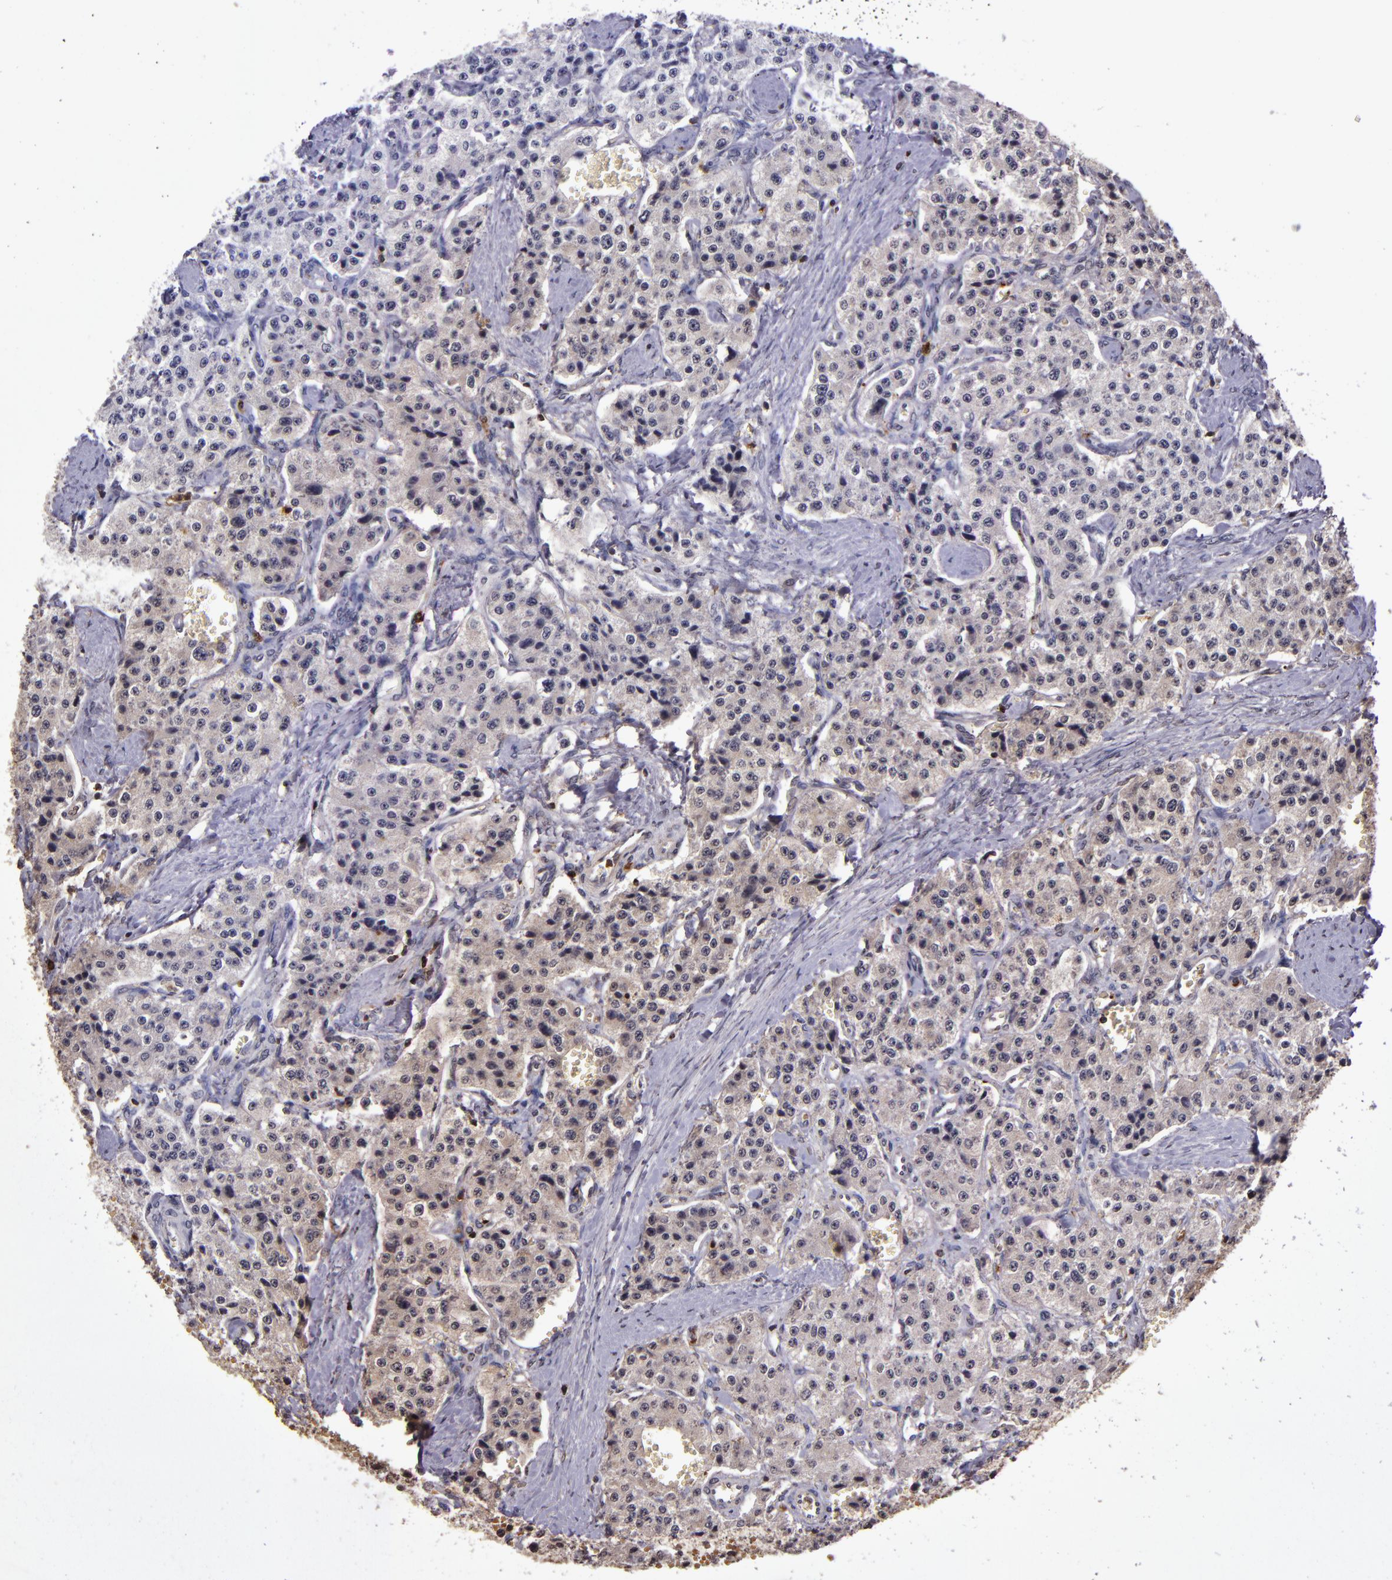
{"staining": {"intensity": "negative", "quantity": "none", "location": "none"}, "tissue": "carcinoid", "cell_type": "Tumor cells", "image_type": "cancer", "snomed": [{"axis": "morphology", "description": "Carcinoid, malignant, NOS"}, {"axis": "topography", "description": "Small intestine"}], "caption": "Image shows no protein staining in tumor cells of carcinoid tissue.", "gene": "SLC2A3", "patient": {"sex": "male", "age": 52}}